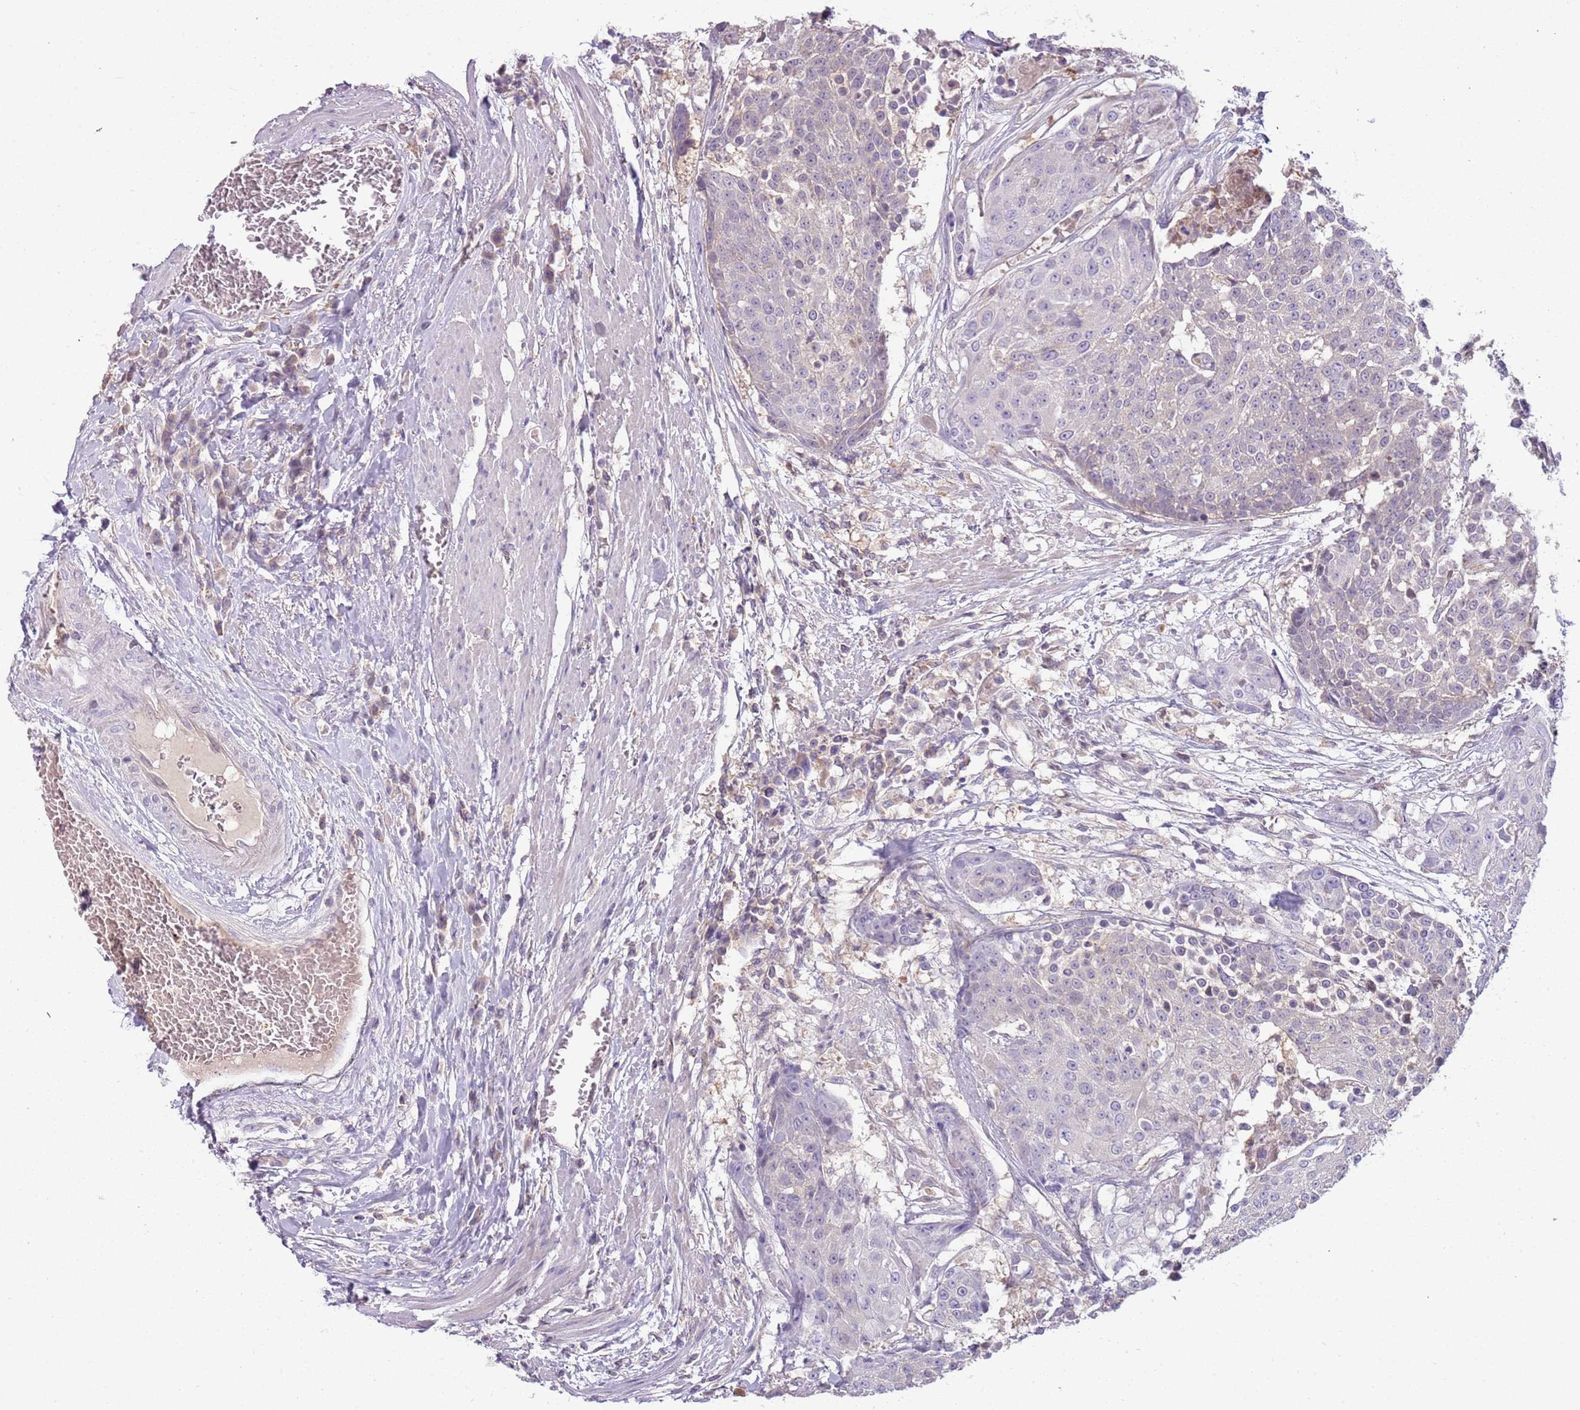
{"staining": {"intensity": "negative", "quantity": "none", "location": "none"}, "tissue": "urothelial cancer", "cell_type": "Tumor cells", "image_type": "cancer", "snomed": [{"axis": "morphology", "description": "Urothelial carcinoma, High grade"}, {"axis": "topography", "description": "Urinary bladder"}], "caption": "This is an IHC micrograph of human urothelial cancer. There is no staining in tumor cells.", "gene": "ARHGAP5", "patient": {"sex": "female", "age": 63}}